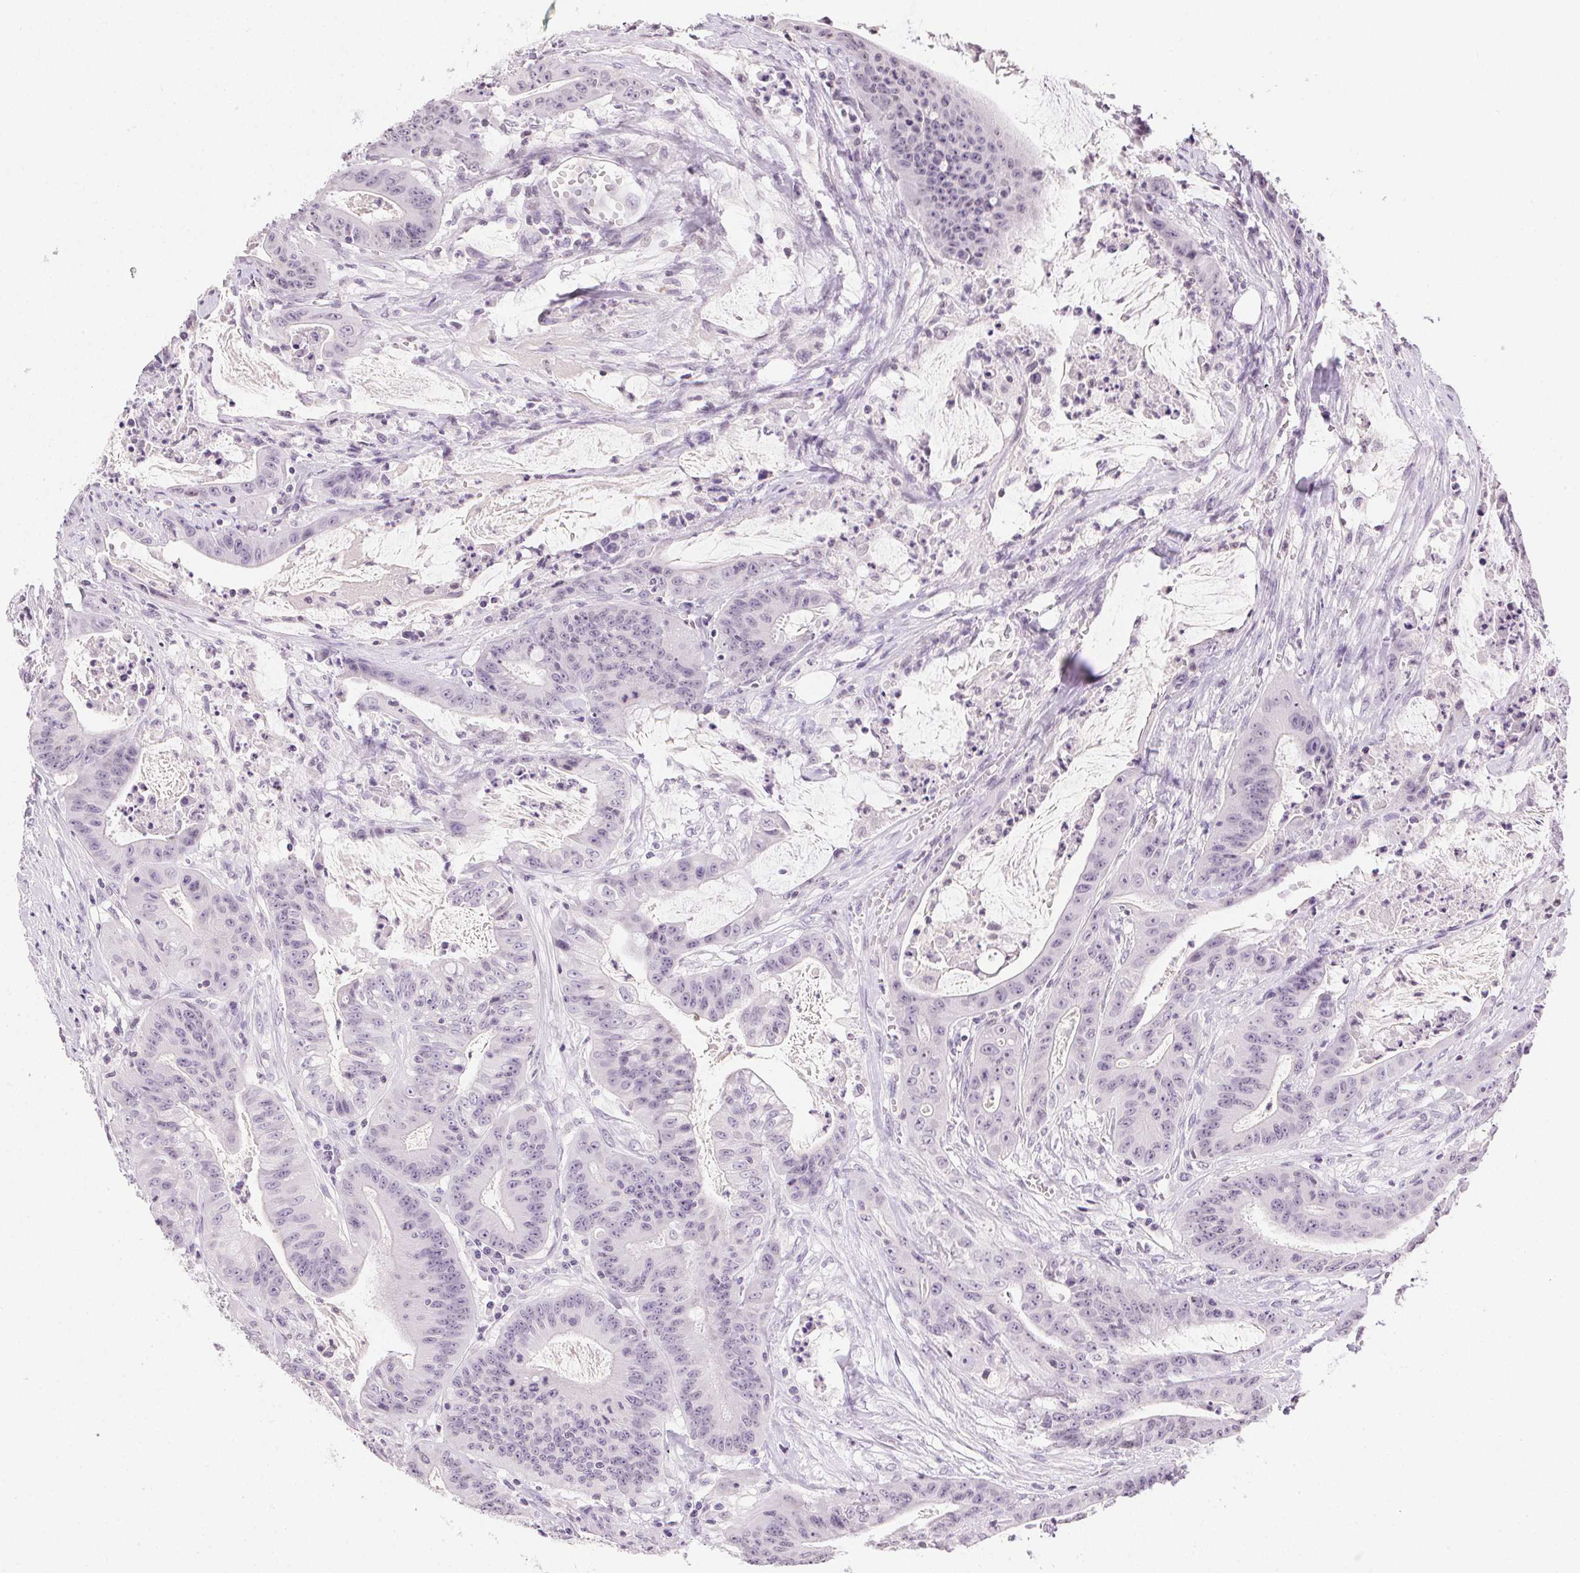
{"staining": {"intensity": "negative", "quantity": "none", "location": "none"}, "tissue": "colorectal cancer", "cell_type": "Tumor cells", "image_type": "cancer", "snomed": [{"axis": "morphology", "description": "Adenocarcinoma, NOS"}, {"axis": "topography", "description": "Colon"}], "caption": "This is an immunohistochemistry image of human colorectal cancer. There is no positivity in tumor cells.", "gene": "PRL", "patient": {"sex": "male", "age": 33}}